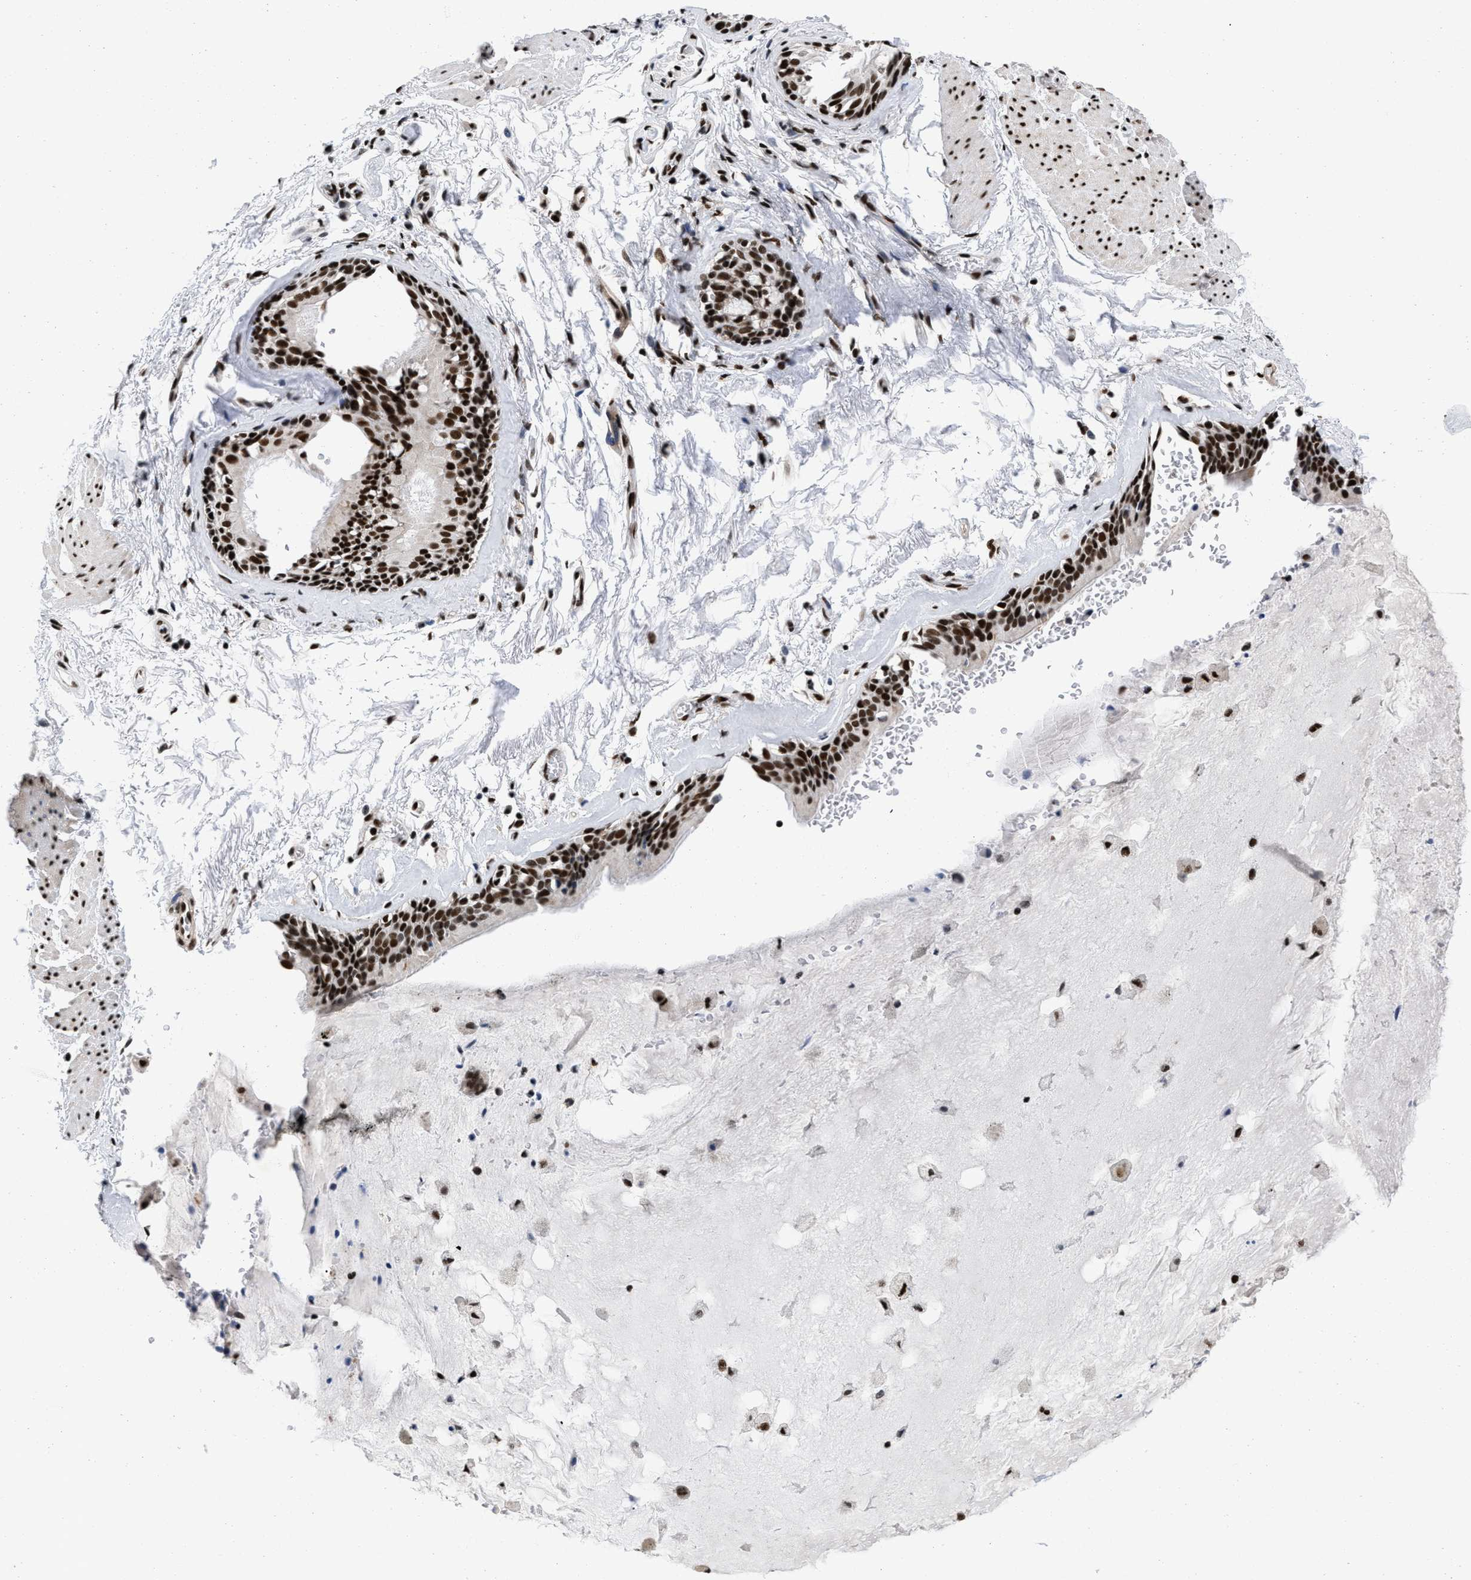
{"staining": {"intensity": "strong", "quantity": ">75%", "location": "nuclear"}, "tissue": "bronchus", "cell_type": "Respiratory epithelial cells", "image_type": "normal", "snomed": [{"axis": "morphology", "description": "Normal tissue, NOS"}, {"axis": "topography", "description": "Cartilage tissue"}], "caption": "Bronchus stained with DAB (3,3'-diaminobenzidine) immunohistochemistry shows high levels of strong nuclear positivity in about >75% of respiratory epithelial cells. (DAB = brown stain, brightfield microscopy at high magnification).", "gene": "CREB1", "patient": {"sex": "female", "age": 63}}